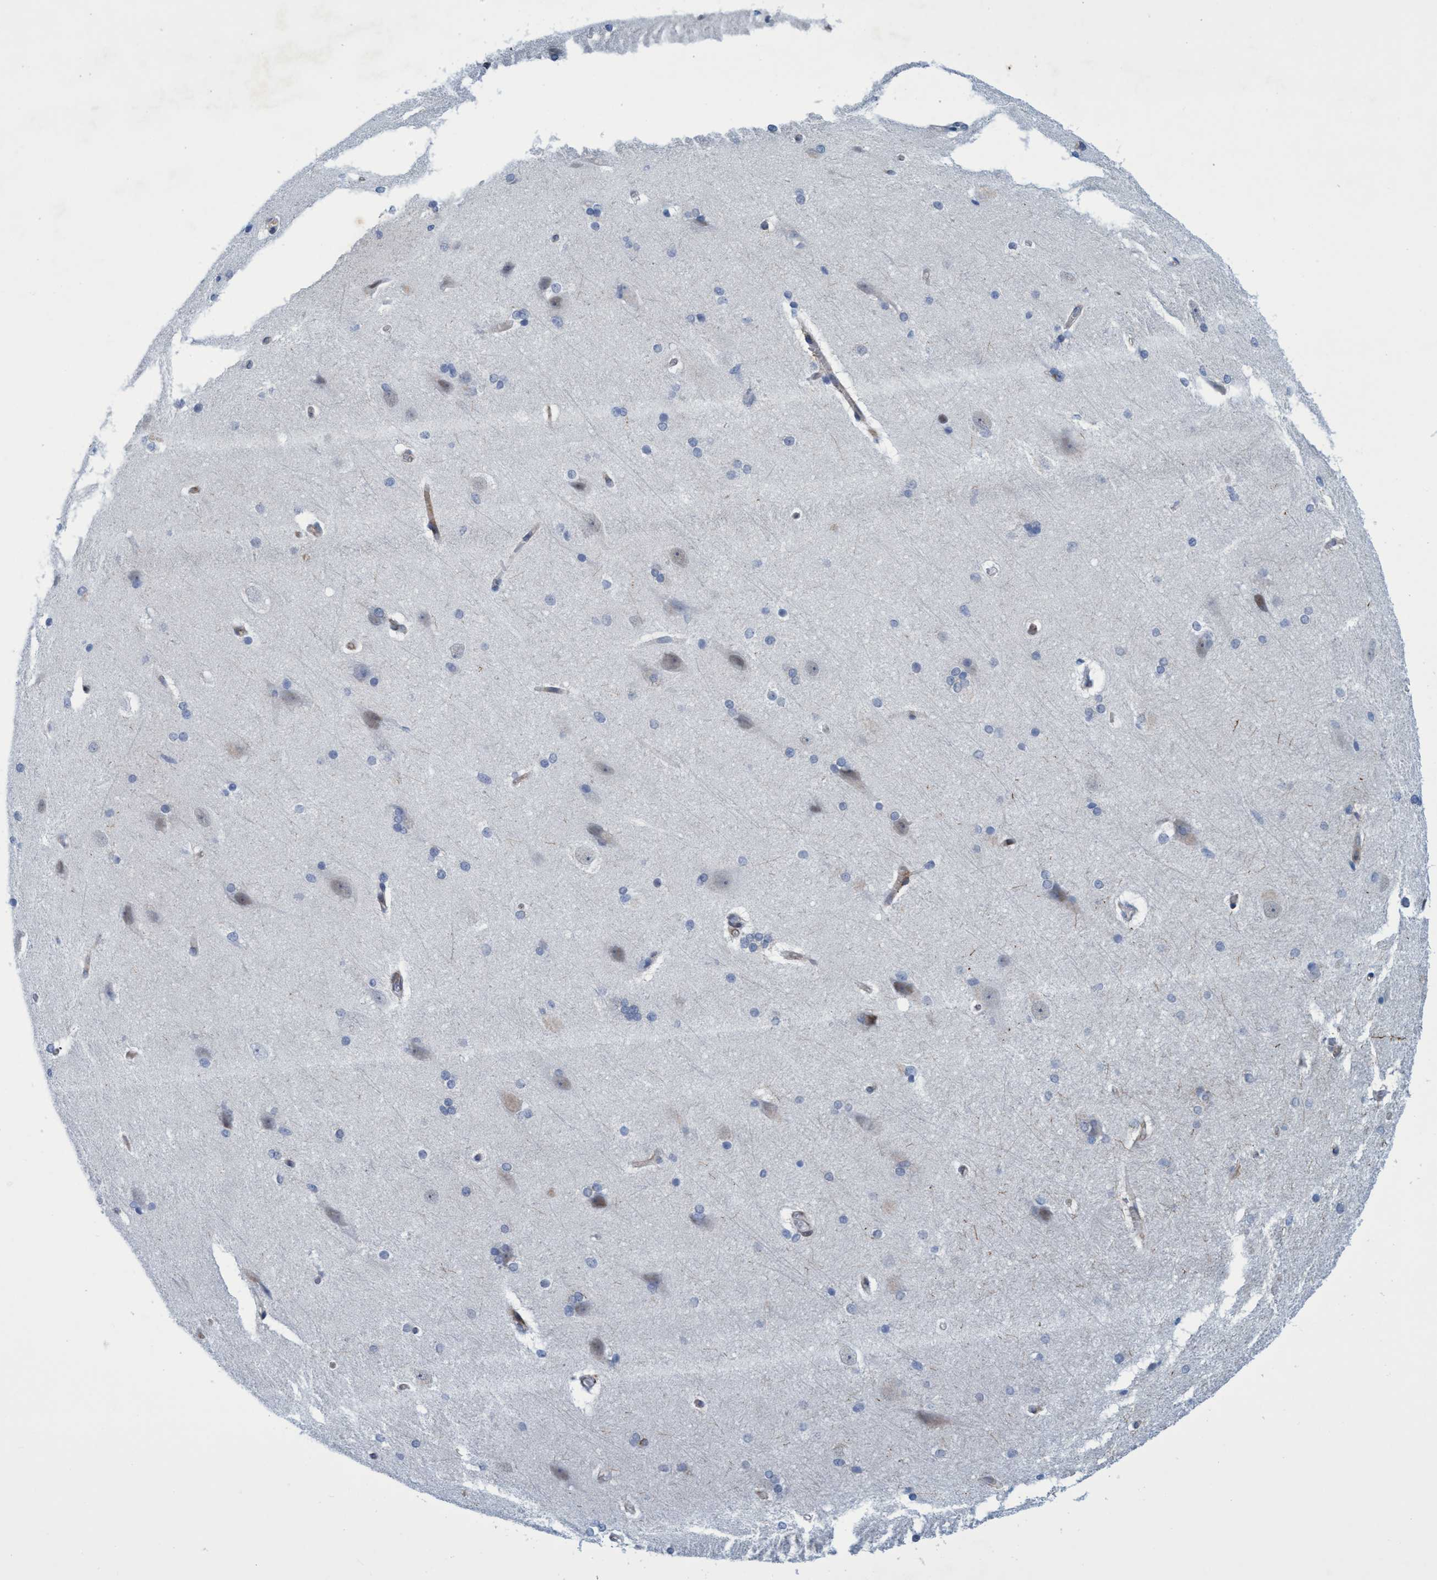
{"staining": {"intensity": "moderate", "quantity": "25%-75%", "location": "cytoplasmic/membranous"}, "tissue": "cerebral cortex", "cell_type": "Endothelial cells", "image_type": "normal", "snomed": [{"axis": "morphology", "description": "Normal tissue, NOS"}, {"axis": "topography", "description": "Cerebral cortex"}, {"axis": "topography", "description": "Hippocampus"}], "caption": "This is an image of immunohistochemistry staining of unremarkable cerebral cortex, which shows moderate expression in the cytoplasmic/membranous of endothelial cells.", "gene": "SLC43A2", "patient": {"sex": "female", "age": 19}}